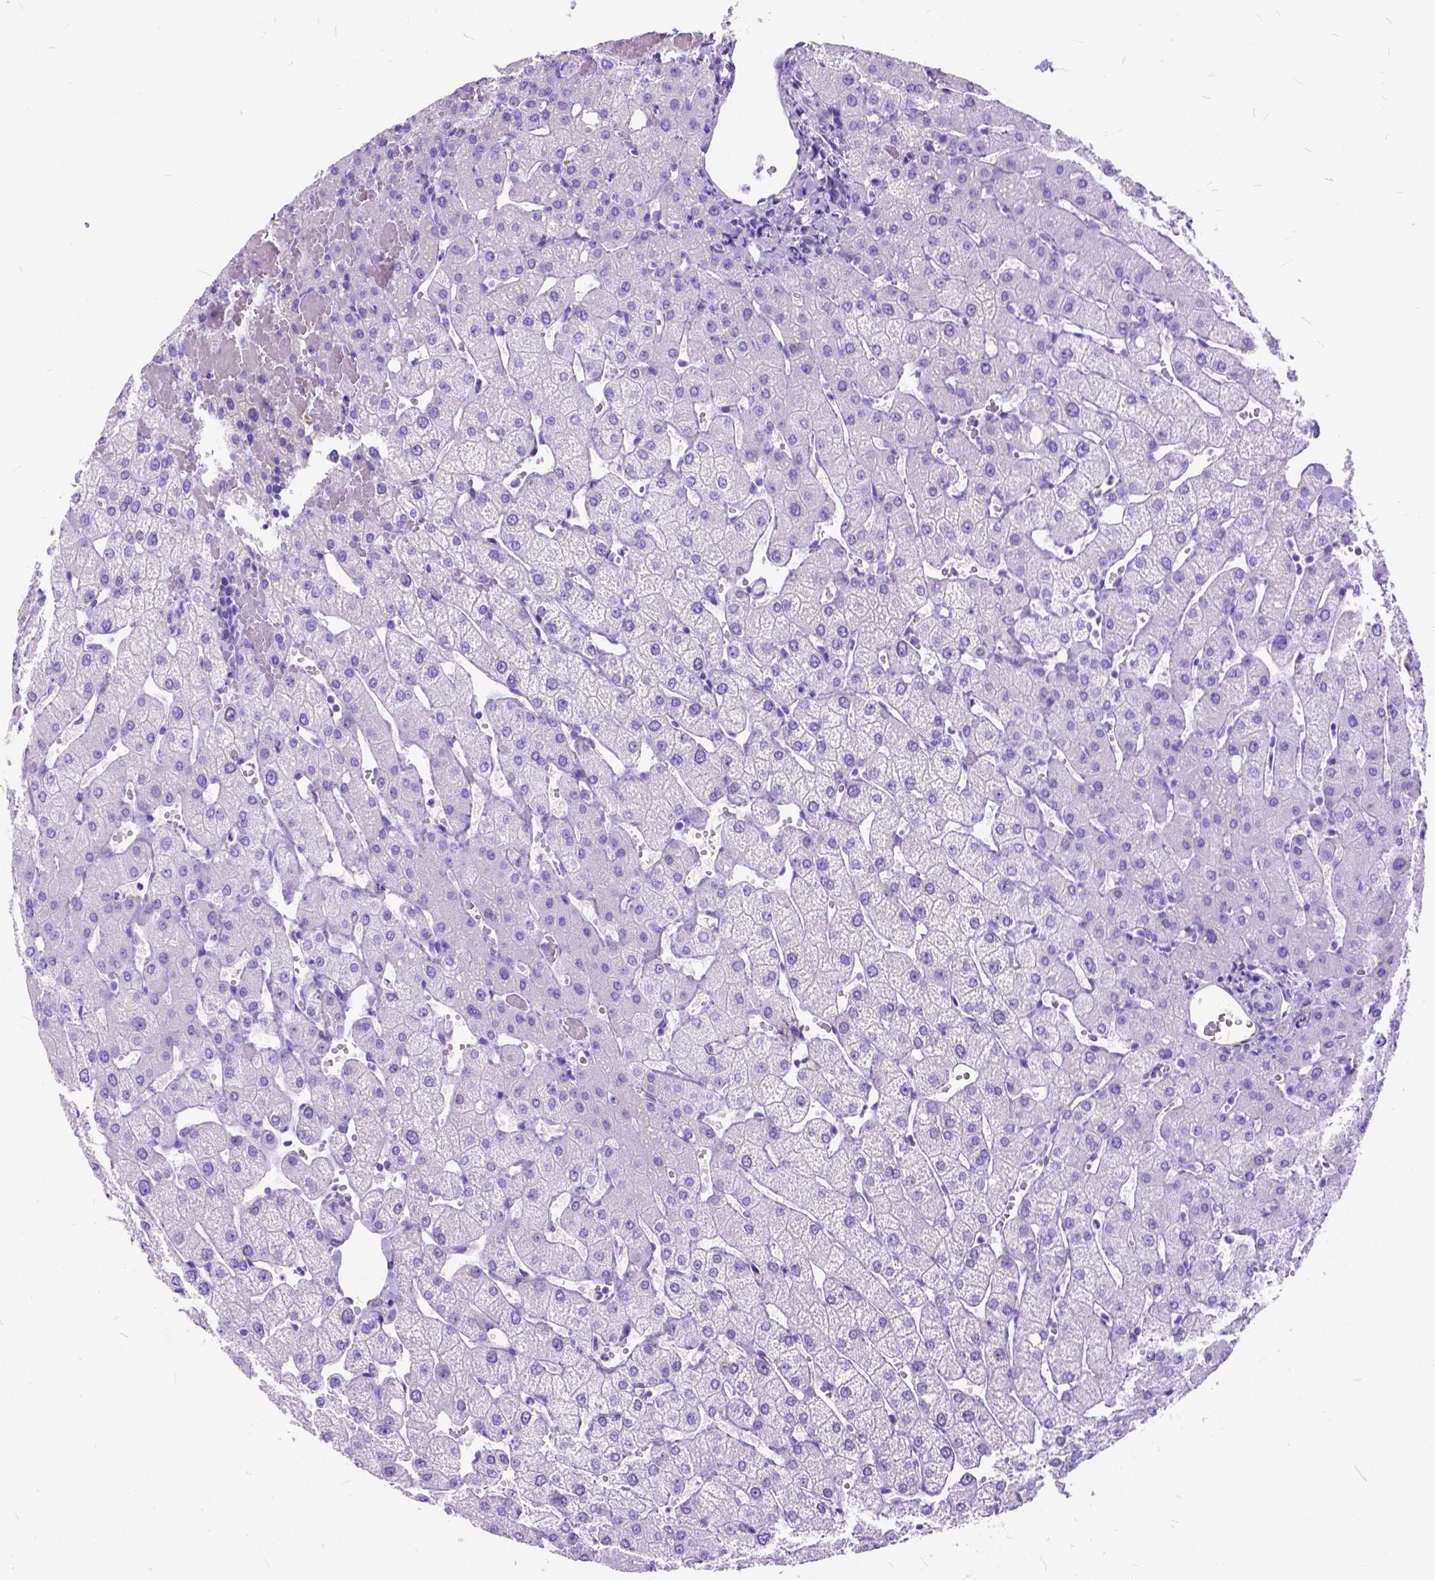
{"staining": {"intensity": "negative", "quantity": "none", "location": "none"}, "tissue": "liver", "cell_type": "Cholangiocytes", "image_type": "normal", "snomed": [{"axis": "morphology", "description": "Normal tissue, NOS"}, {"axis": "topography", "description": "Liver"}], "caption": "Cholangiocytes show no significant protein positivity in unremarkable liver.", "gene": "C1QTNF3", "patient": {"sex": "female", "age": 54}}